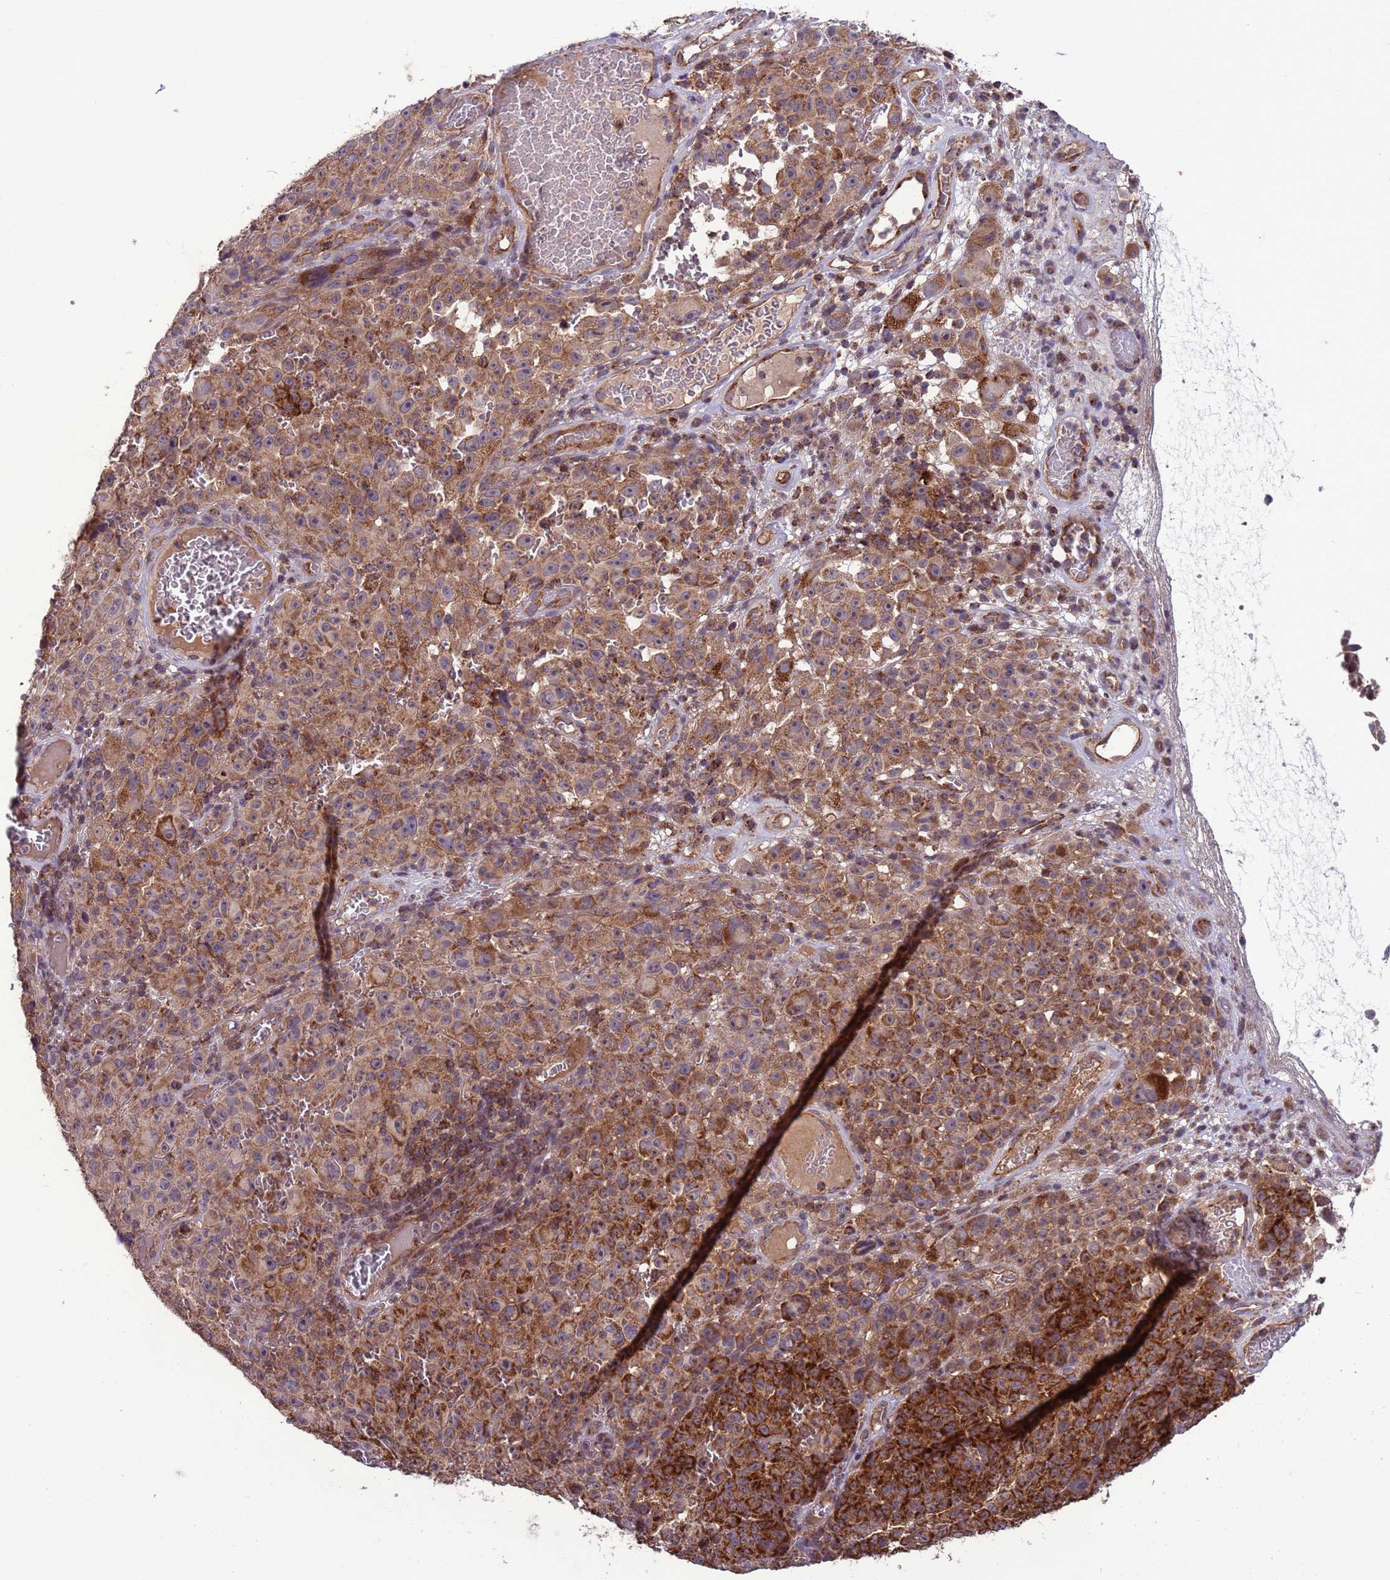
{"staining": {"intensity": "strong", "quantity": ">75%", "location": "cytoplasmic/membranous"}, "tissue": "melanoma", "cell_type": "Tumor cells", "image_type": "cancer", "snomed": [{"axis": "morphology", "description": "Malignant melanoma, NOS"}, {"axis": "topography", "description": "Skin"}], "caption": "A brown stain highlights strong cytoplasmic/membranous positivity of a protein in malignant melanoma tumor cells. (Brightfield microscopy of DAB IHC at high magnification).", "gene": "ACAD8", "patient": {"sex": "female", "age": 82}}